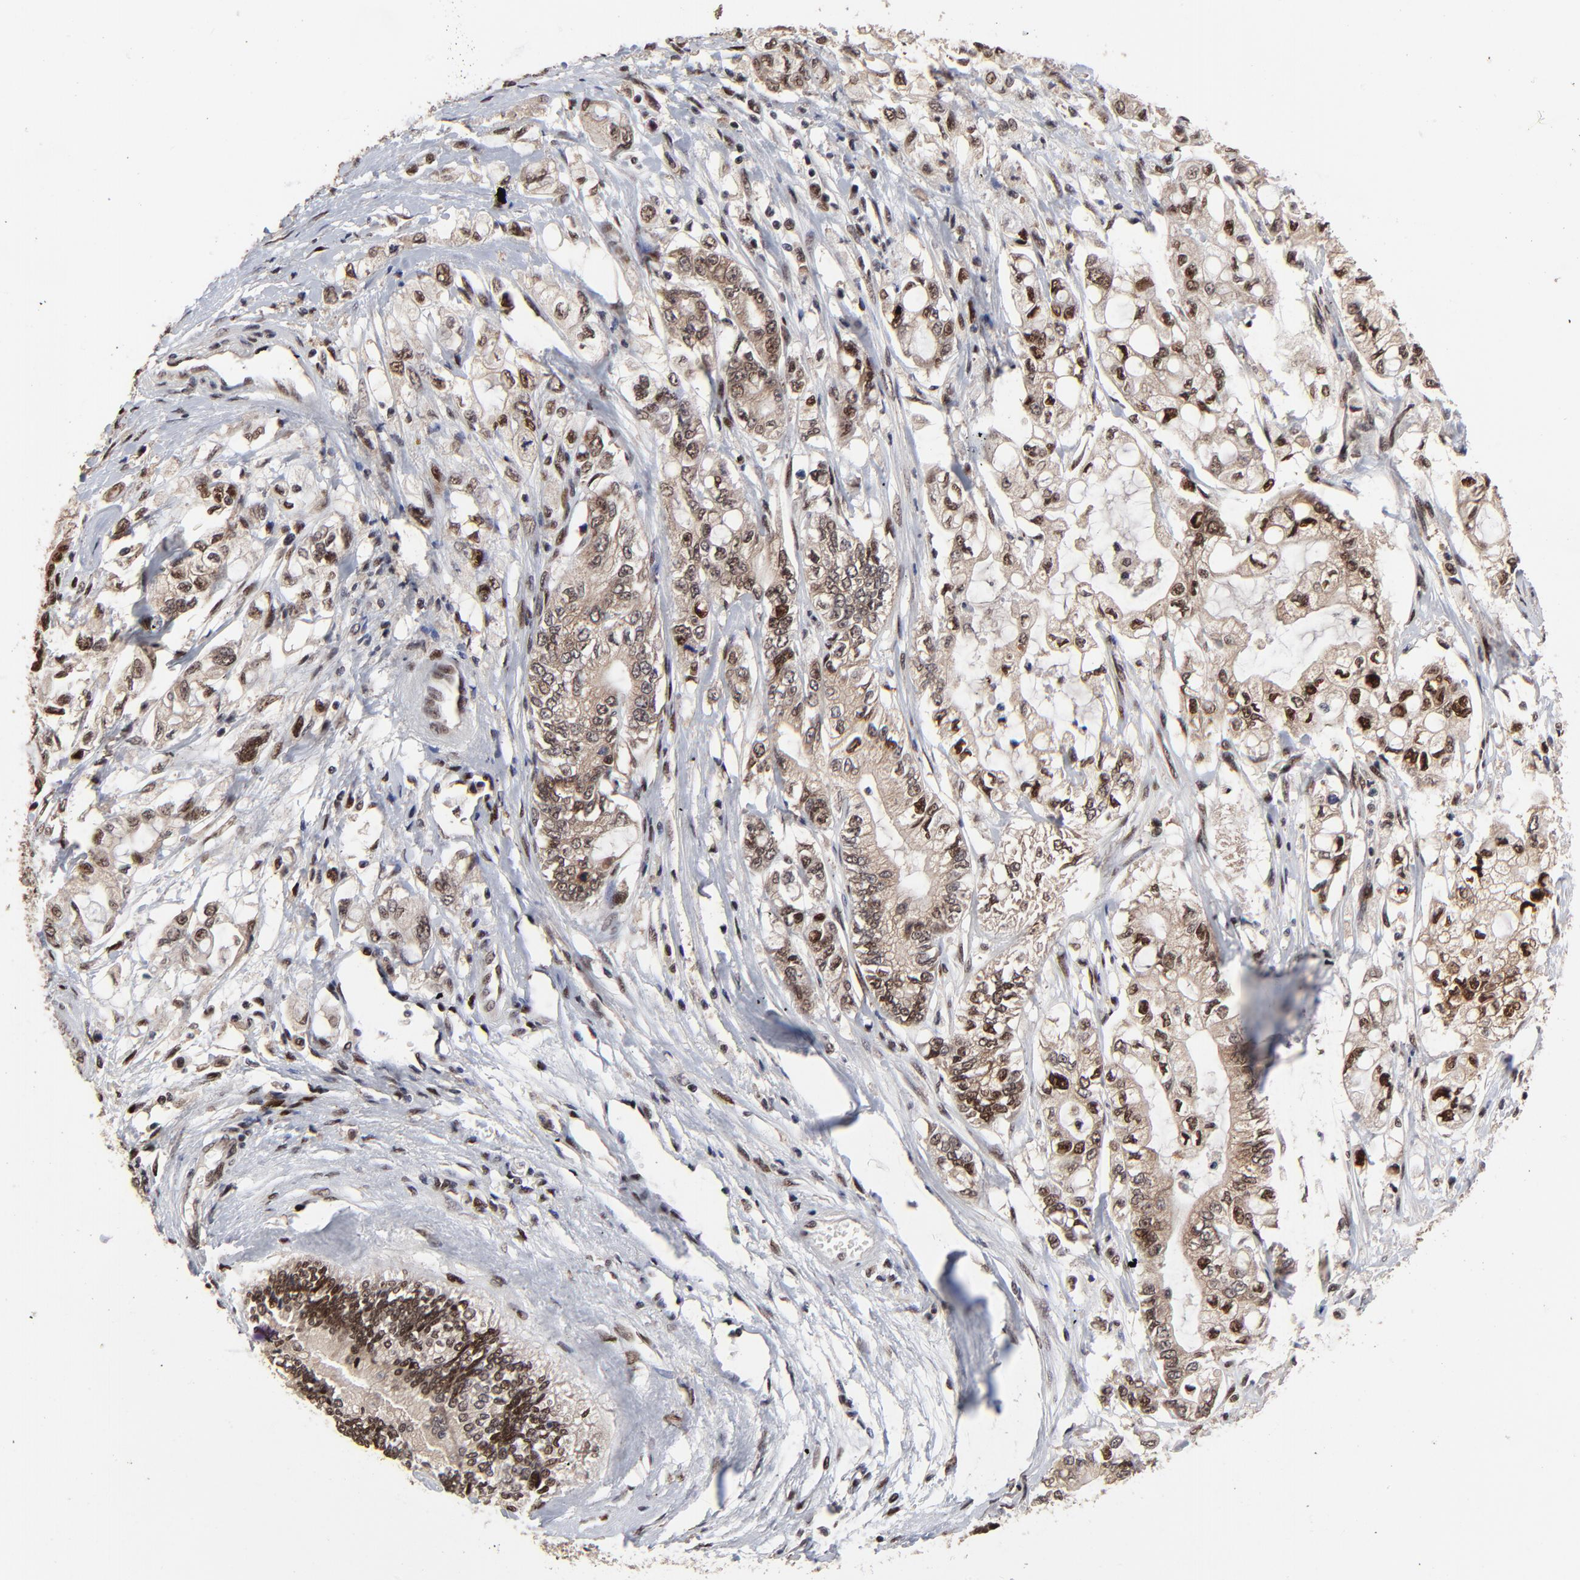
{"staining": {"intensity": "moderate", "quantity": "25%-75%", "location": "nuclear"}, "tissue": "pancreatic cancer", "cell_type": "Tumor cells", "image_type": "cancer", "snomed": [{"axis": "morphology", "description": "Adenocarcinoma, NOS"}, {"axis": "topography", "description": "Pancreas"}], "caption": "Immunohistochemistry (IHC) staining of pancreatic cancer, which shows medium levels of moderate nuclear positivity in about 25%-75% of tumor cells indicating moderate nuclear protein positivity. The staining was performed using DAB (3,3'-diaminobenzidine) (brown) for protein detection and nuclei were counterstained in hematoxylin (blue).", "gene": "RBM22", "patient": {"sex": "male", "age": 79}}